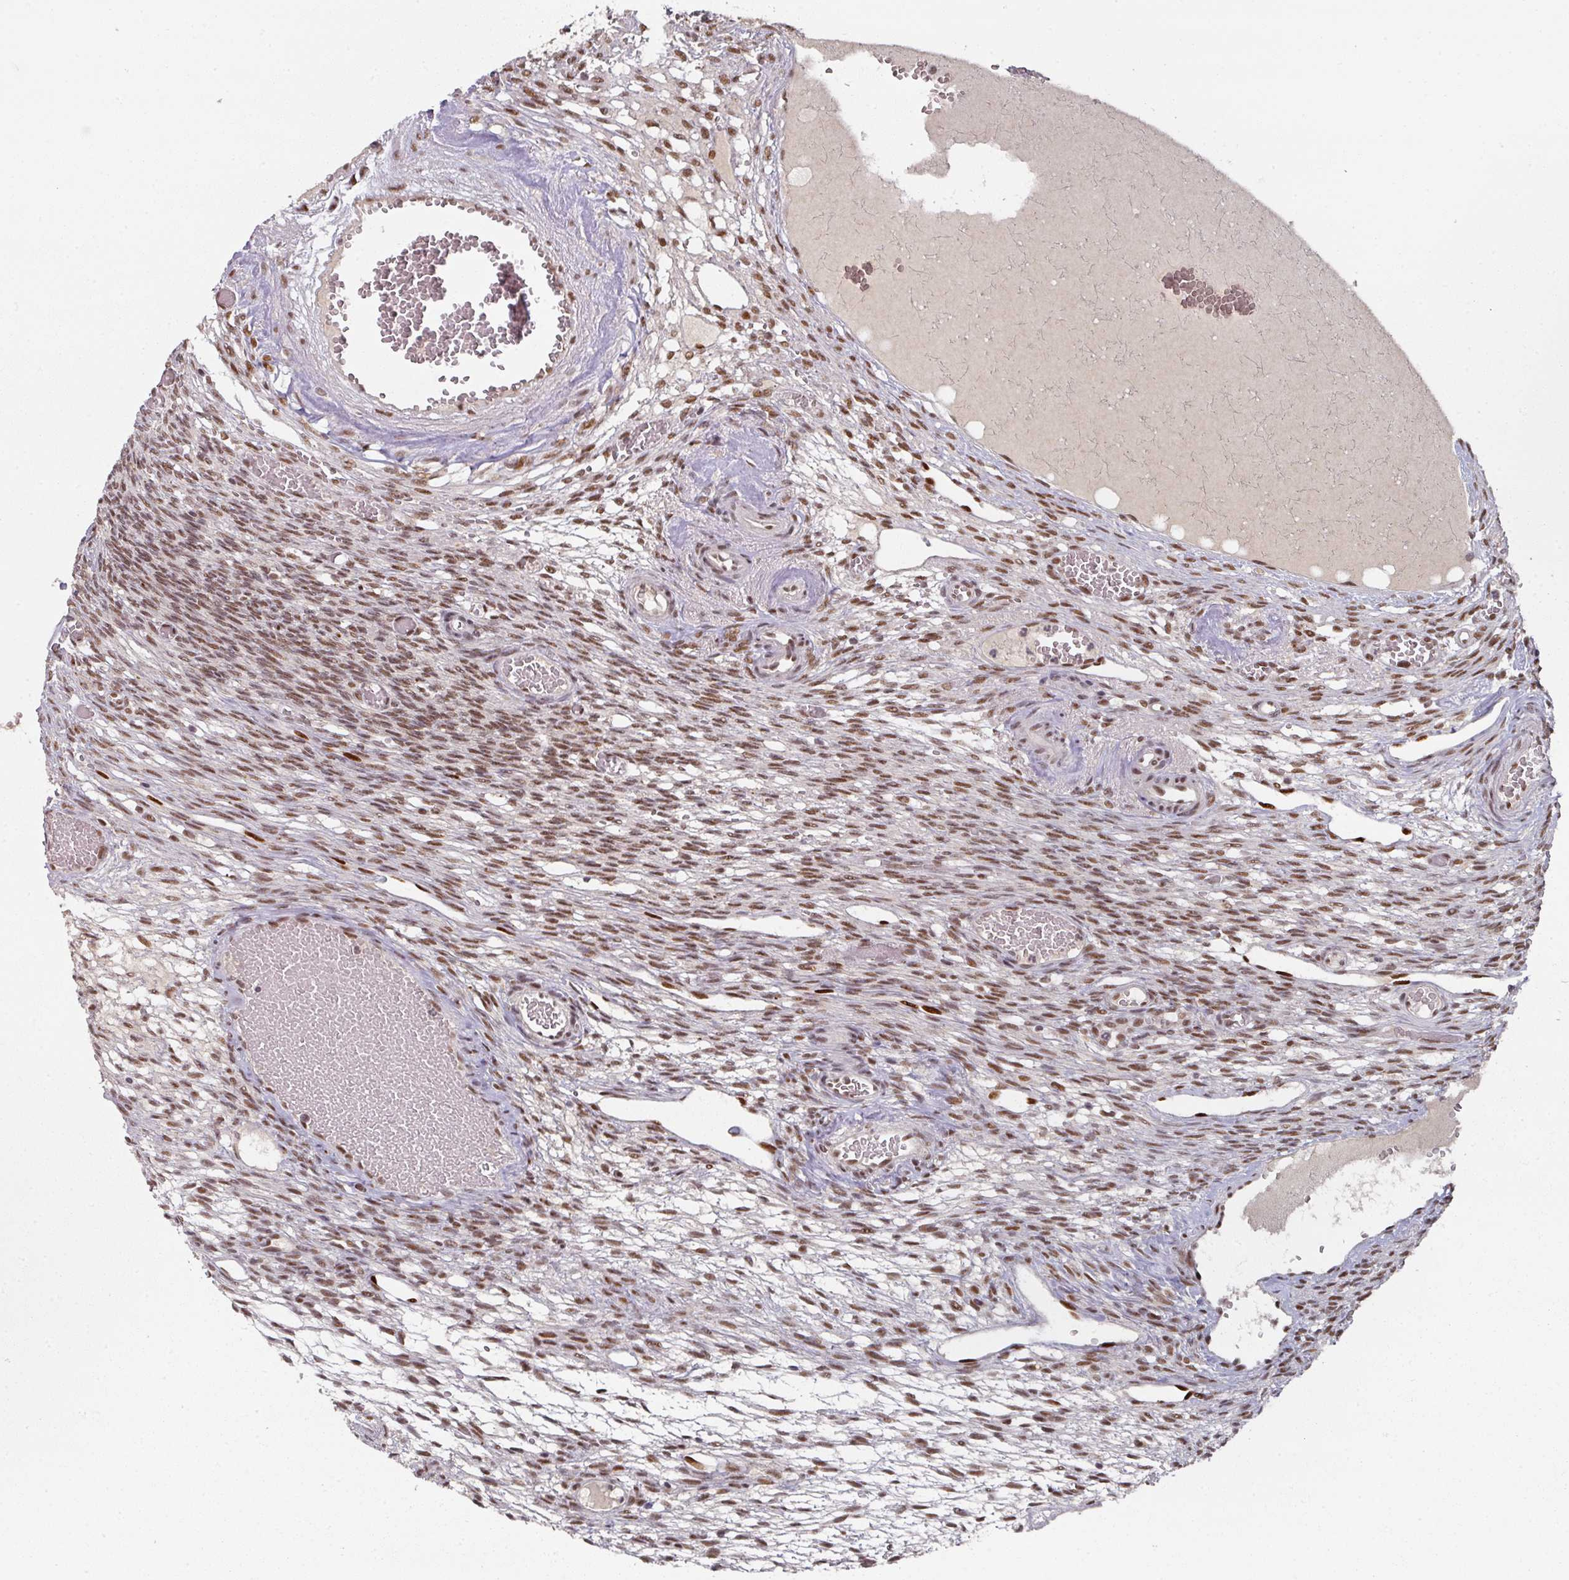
{"staining": {"intensity": "strong", "quantity": ">75%", "location": "nuclear"}, "tissue": "ovary", "cell_type": "Follicle cells", "image_type": "normal", "snomed": [{"axis": "morphology", "description": "Normal tissue, NOS"}, {"axis": "topography", "description": "Ovary"}], "caption": "Protein positivity by immunohistochemistry (IHC) exhibits strong nuclear positivity in approximately >75% of follicle cells in normal ovary.", "gene": "ENSG00000289690", "patient": {"sex": "female", "age": 67}}